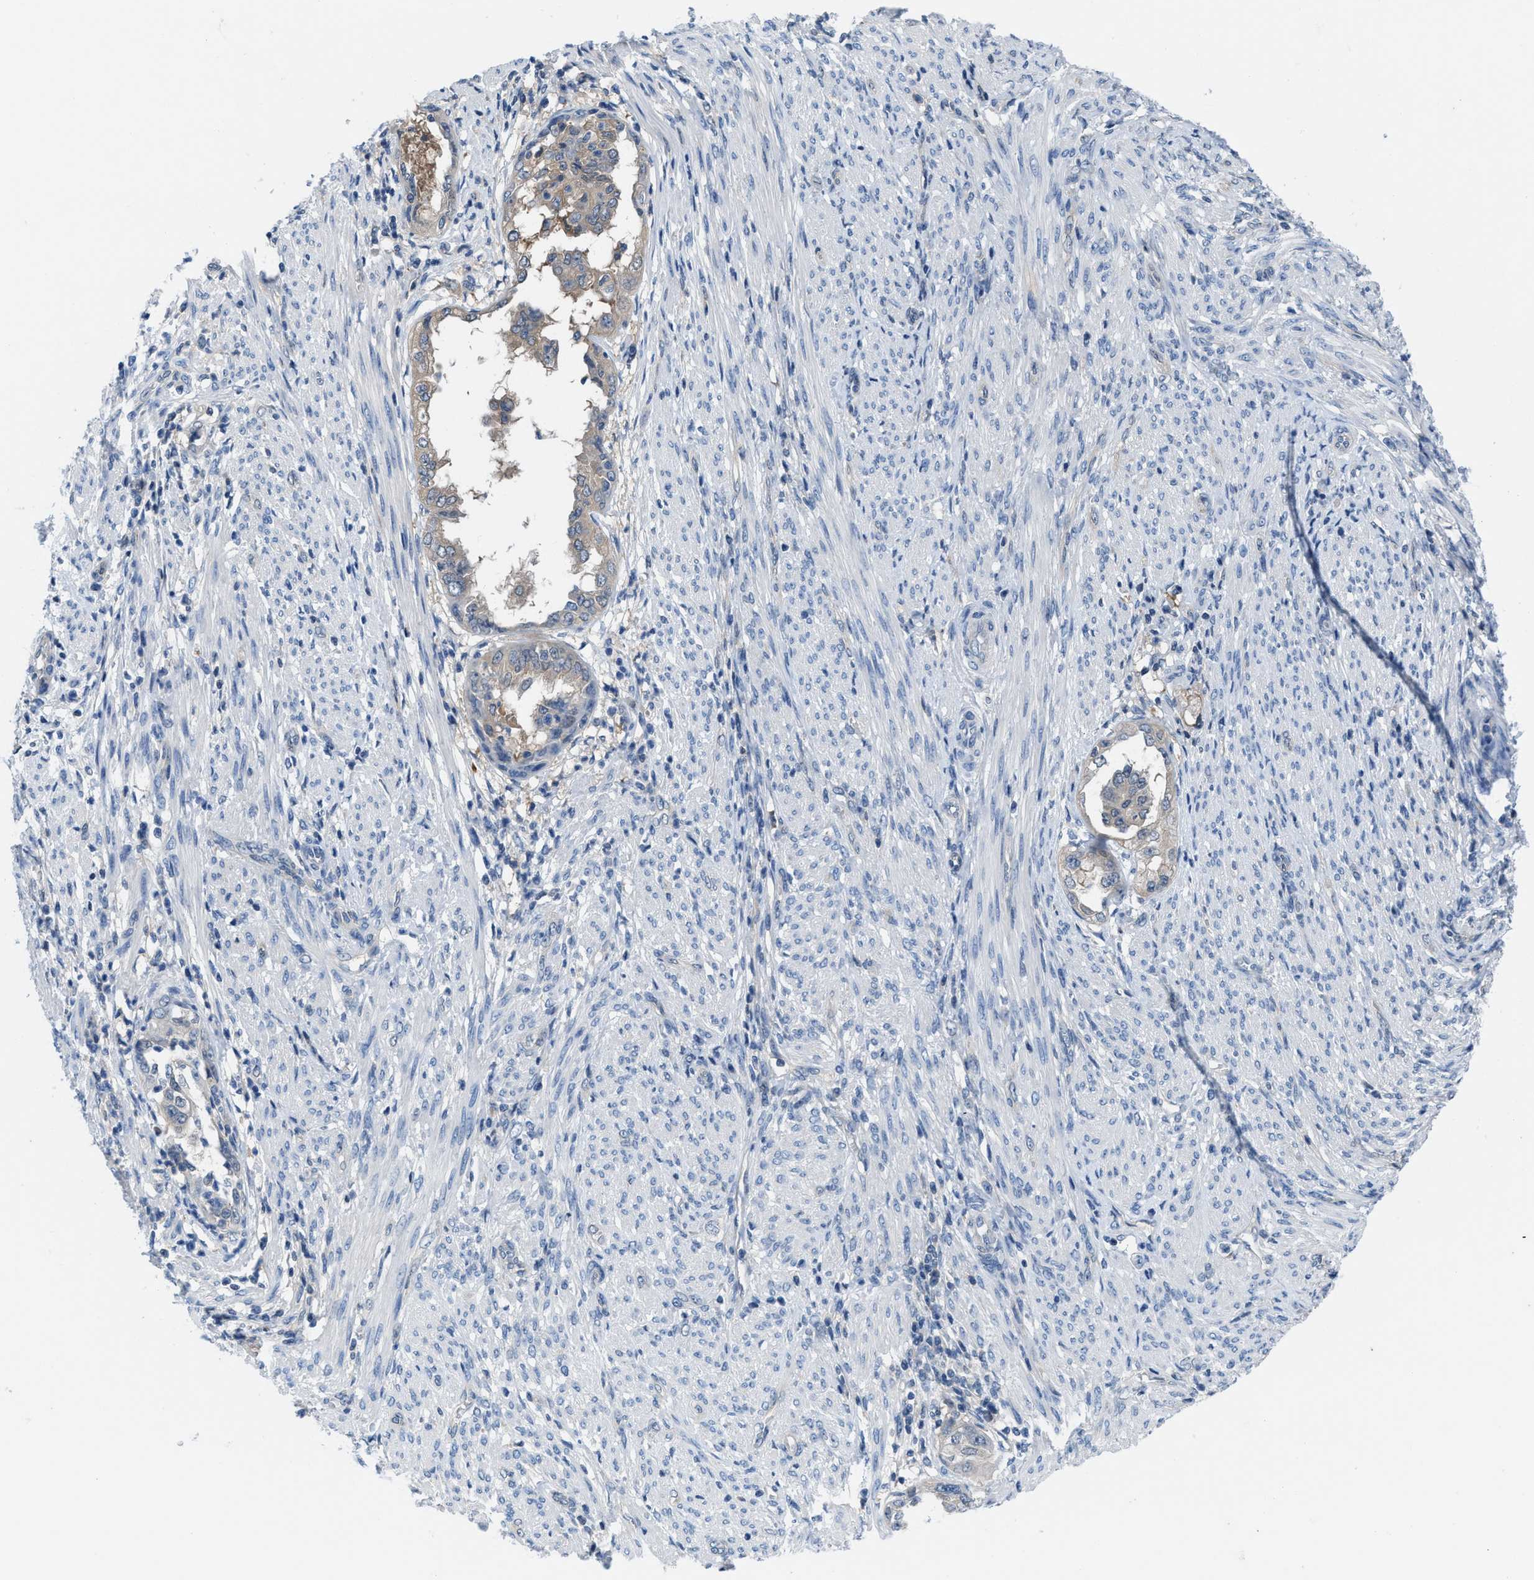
{"staining": {"intensity": "negative", "quantity": "none", "location": "none"}, "tissue": "endometrial cancer", "cell_type": "Tumor cells", "image_type": "cancer", "snomed": [{"axis": "morphology", "description": "Adenocarcinoma, NOS"}, {"axis": "topography", "description": "Endometrium"}], "caption": "Tumor cells show no significant positivity in adenocarcinoma (endometrial). (DAB (3,3'-diaminobenzidine) immunohistochemistry with hematoxylin counter stain).", "gene": "NUDT5", "patient": {"sex": "female", "age": 85}}